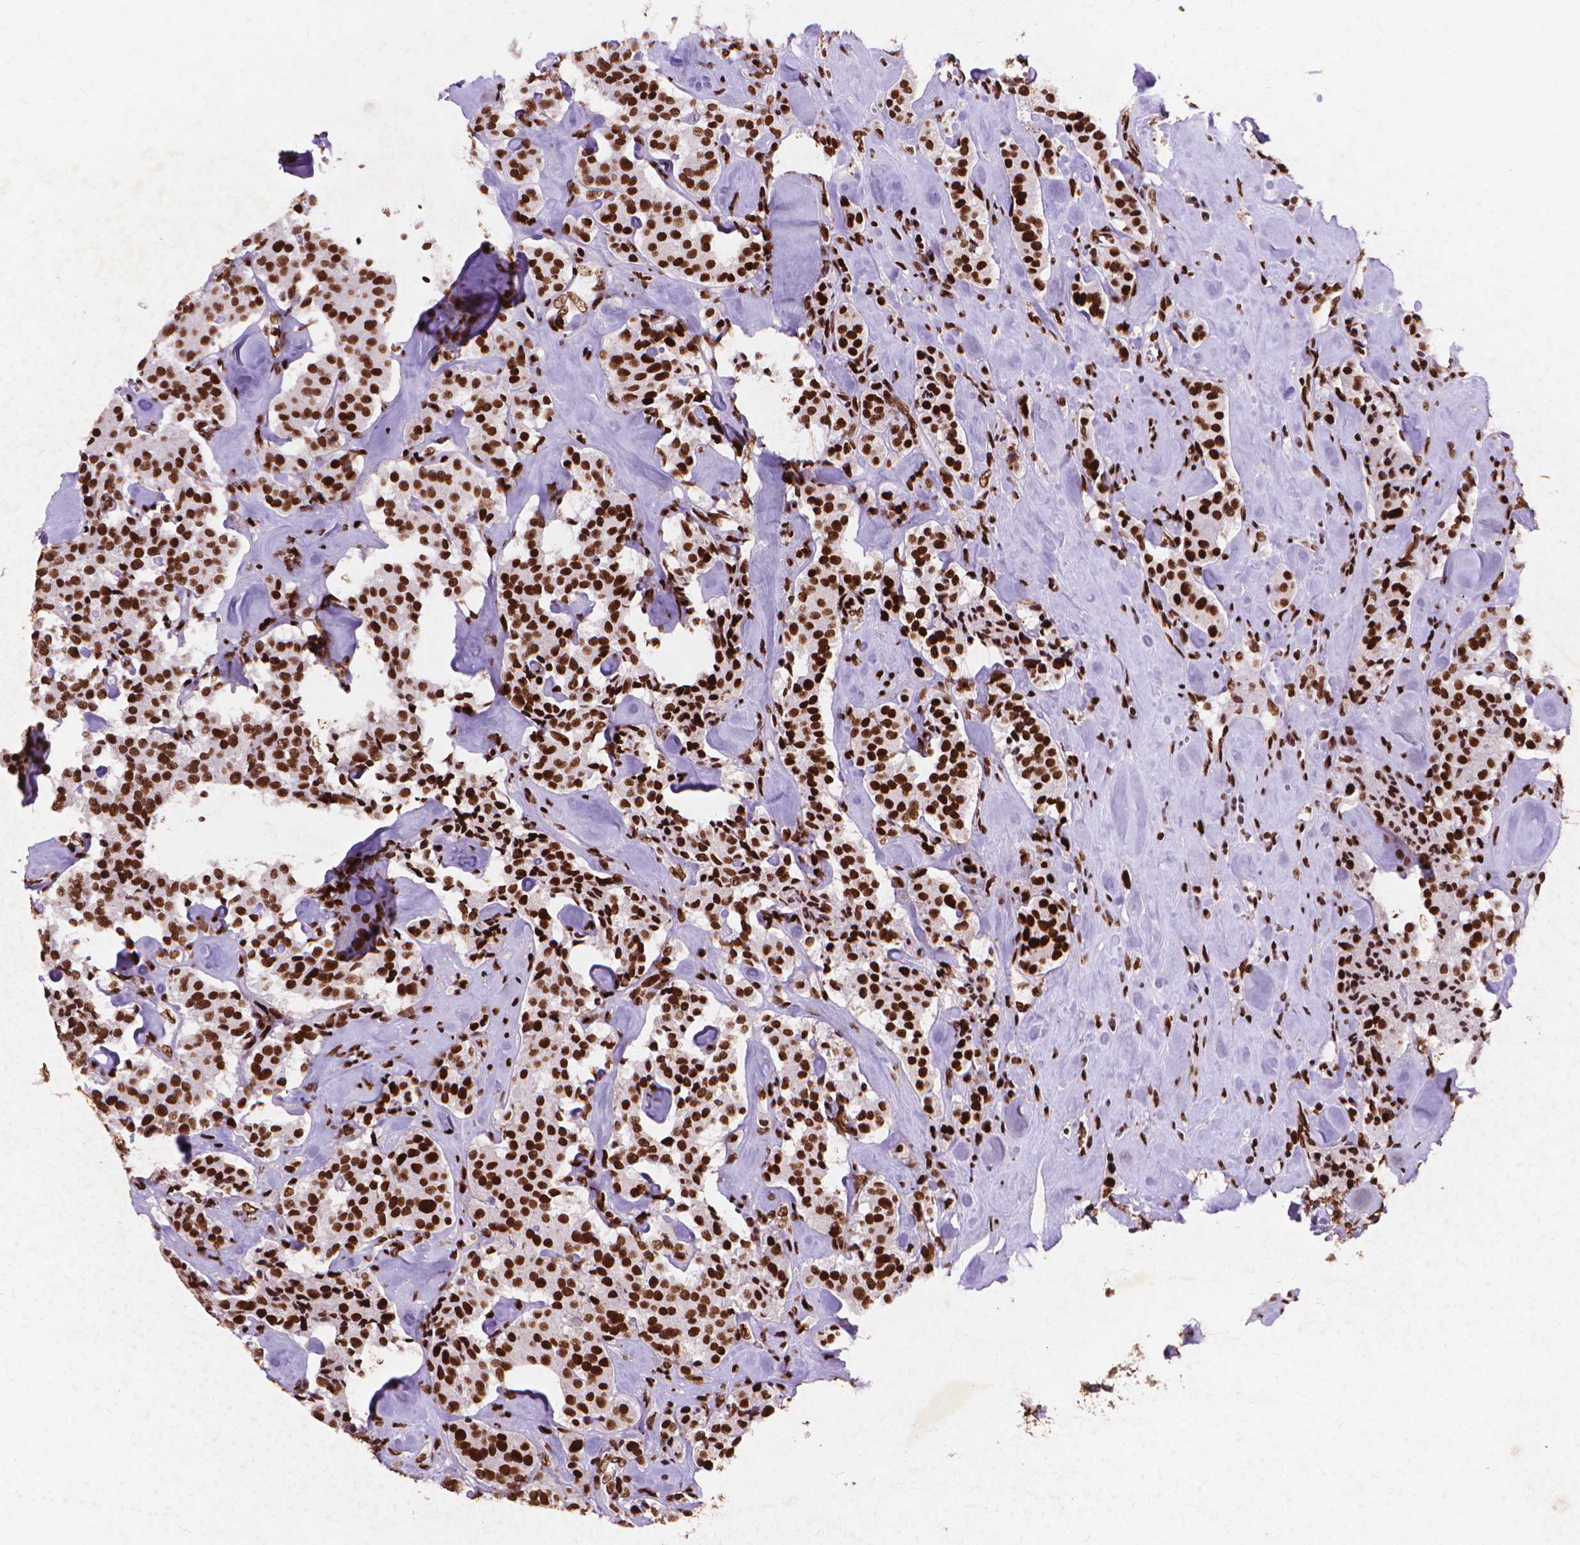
{"staining": {"intensity": "strong", "quantity": ">75%", "location": "nuclear"}, "tissue": "carcinoid", "cell_type": "Tumor cells", "image_type": "cancer", "snomed": [{"axis": "morphology", "description": "Carcinoid, malignant, NOS"}, {"axis": "topography", "description": "Pancreas"}], "caption": "Carcinoid stained with a brown dye demonstrates strong nuclear positive staining in about >75% of tumor cells.", "gene": "CITED2", "patient": {"sex": "male", "age": 41}}